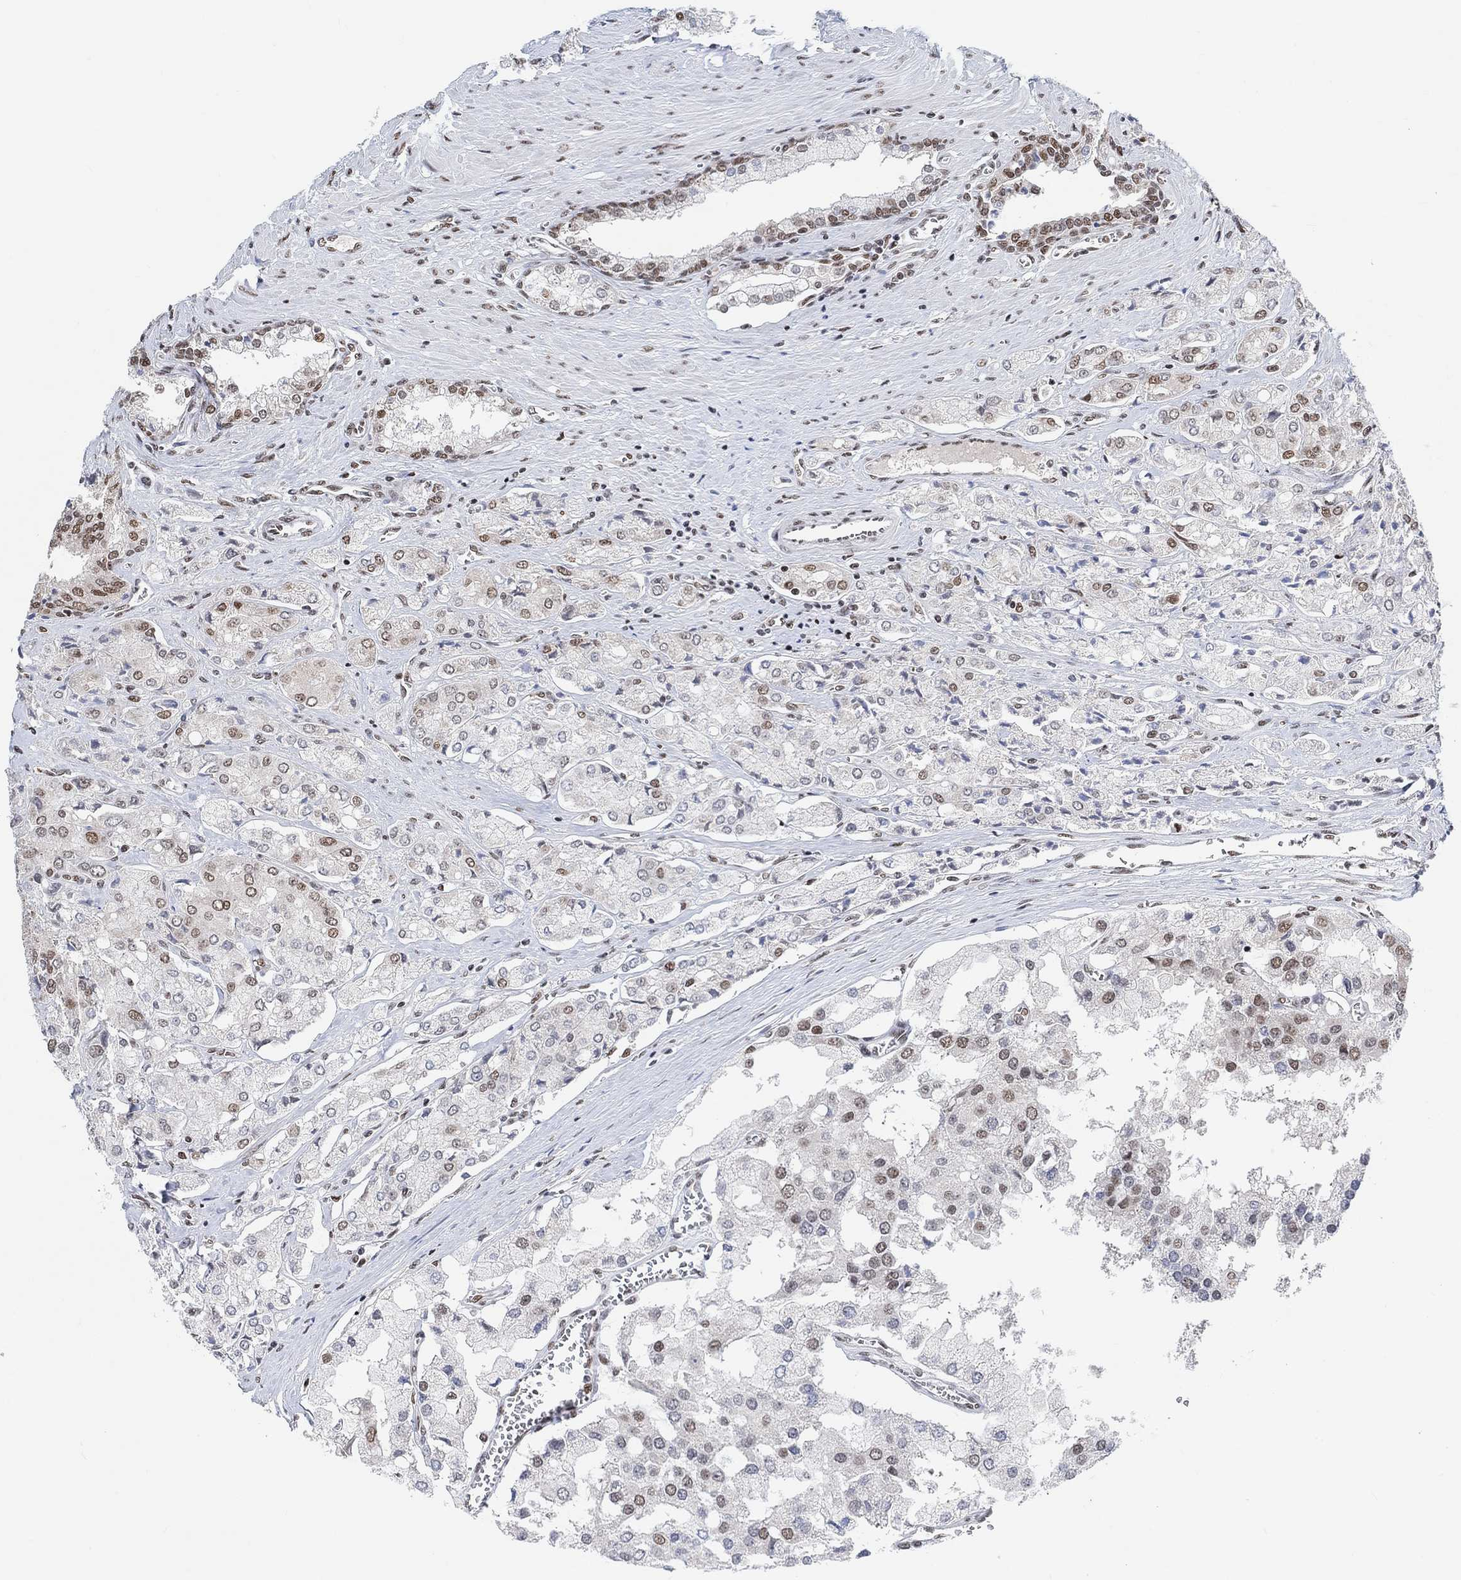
{"staining": {"intensity": "moderate", "quantity": "<25%", "location": "nuclear"}, "tissue": "prostate cancer", "cell_type": "Tumor cells", "image_type": "cancer", "snomed": [{"axis": "morphology", "description": "Adenocarcinoma, NOS"}, {"axis": "topography", "description": "Prostate and seminal vesicle, NOS"}, {"axis": "topography", "description": "Prostate"}], "caption": "This photomicrograph exhibits immunohistochemistry (IHC) staining of adenocarcinoma (prostate), with low moderate nuclear expression in about <25% of tumor cells.", "gene": "USP39", "patient": {"sex": "male", "age": 67}}